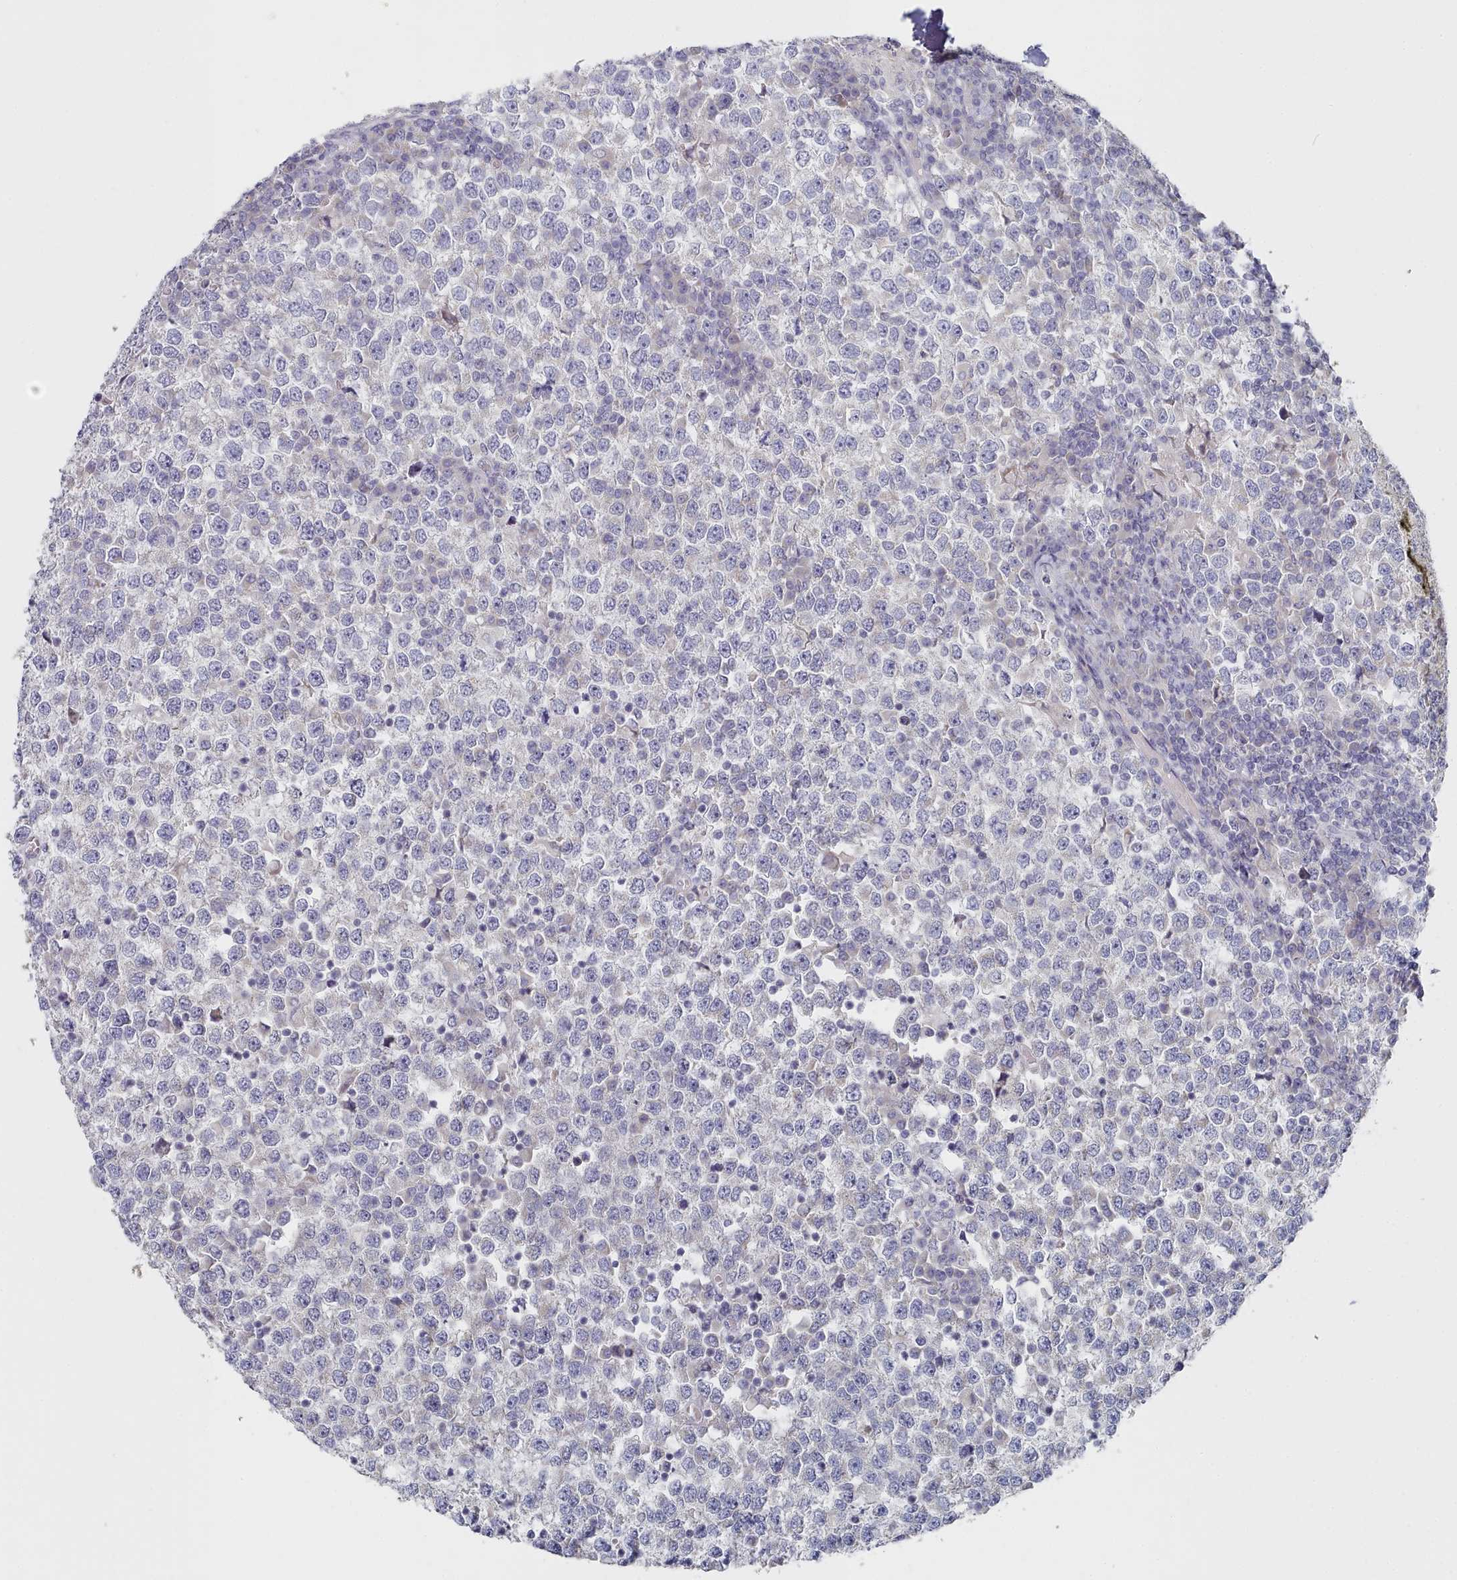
{"staining": {"intensity": "weak", "quantity": "<25%", "location": "cytoplasmic/membranous"}, "tissue": "testis cancer", "cell_type": "Tumor cells", "image_type": "cancer", "snomed": [{"axis": "morphology", "description": "Seminoma, NOS"}, {"axis": "topography", "description": "Testis"}], "caption": "A histopathology image of human testis cancer (seminoma) is negative for staining in tumor cells.", "gene": "TYW1B", "patient": {"sex": "male", "age": 65}}